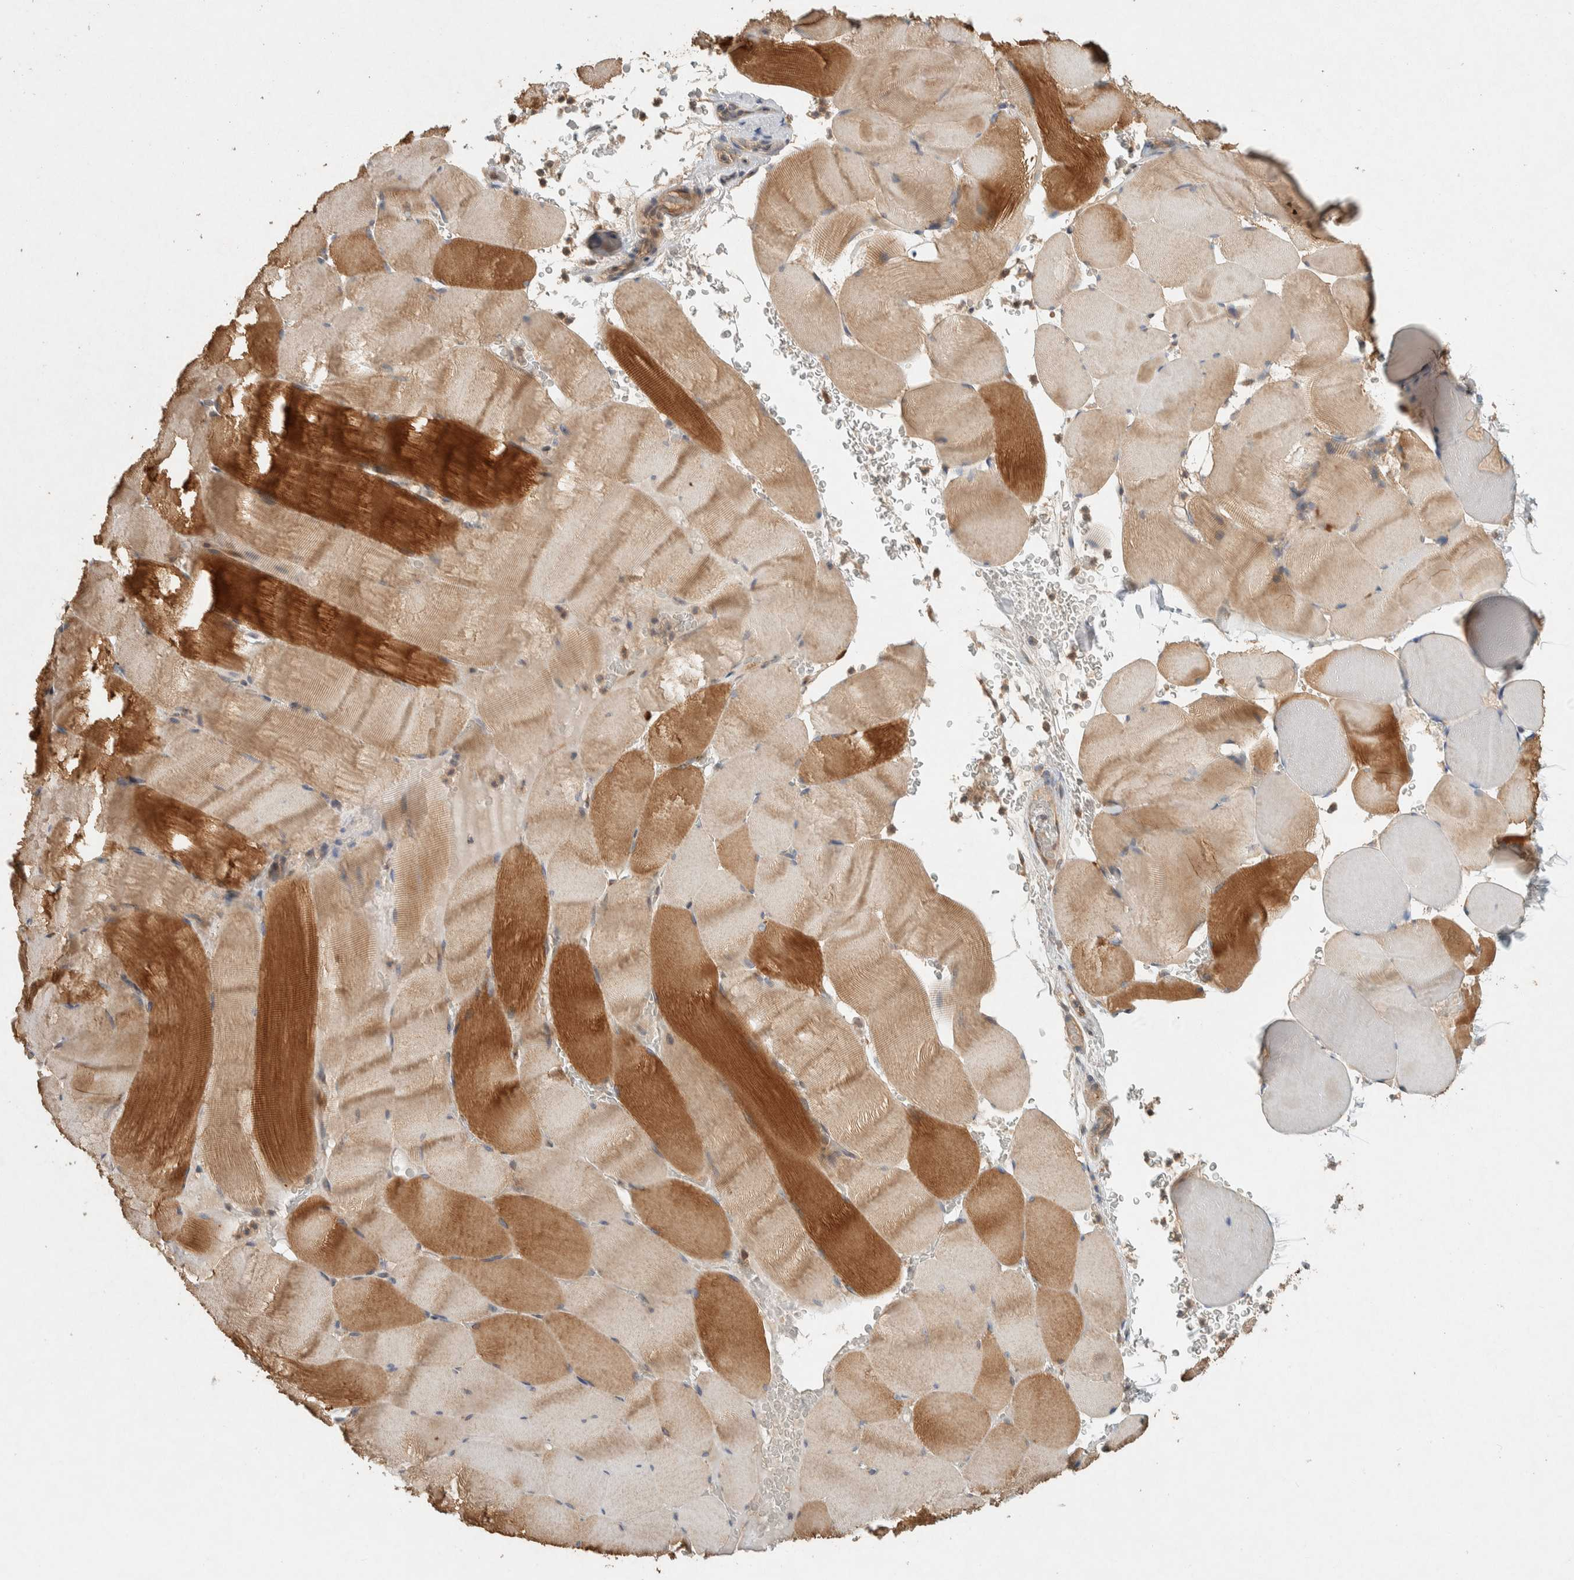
{"staining": {"intensity": "moderate", "quantity": ">75%", "location": "cytoplasmic/membranous"}, "tissue": "skeletal muscle", "cell_type": "Myocytes", "image_type": "normal", "snomed": [{"axis": "morphology", "description": "Normal tissue, NOS"}, {"axis": "topography", "description": "Skeletal muscle"}], "caption": "A photomicrograph of skeletal muscle stained for a protein reveals moderate cytoplasmic/membranous brown staining in myocytes. The staining was performed using DAB, with brown indicating positive protein expression. Nuclei are stained blue with hematoxylin.", "gene": "PXK", "patient": {"sex": "male", "age": 62}}